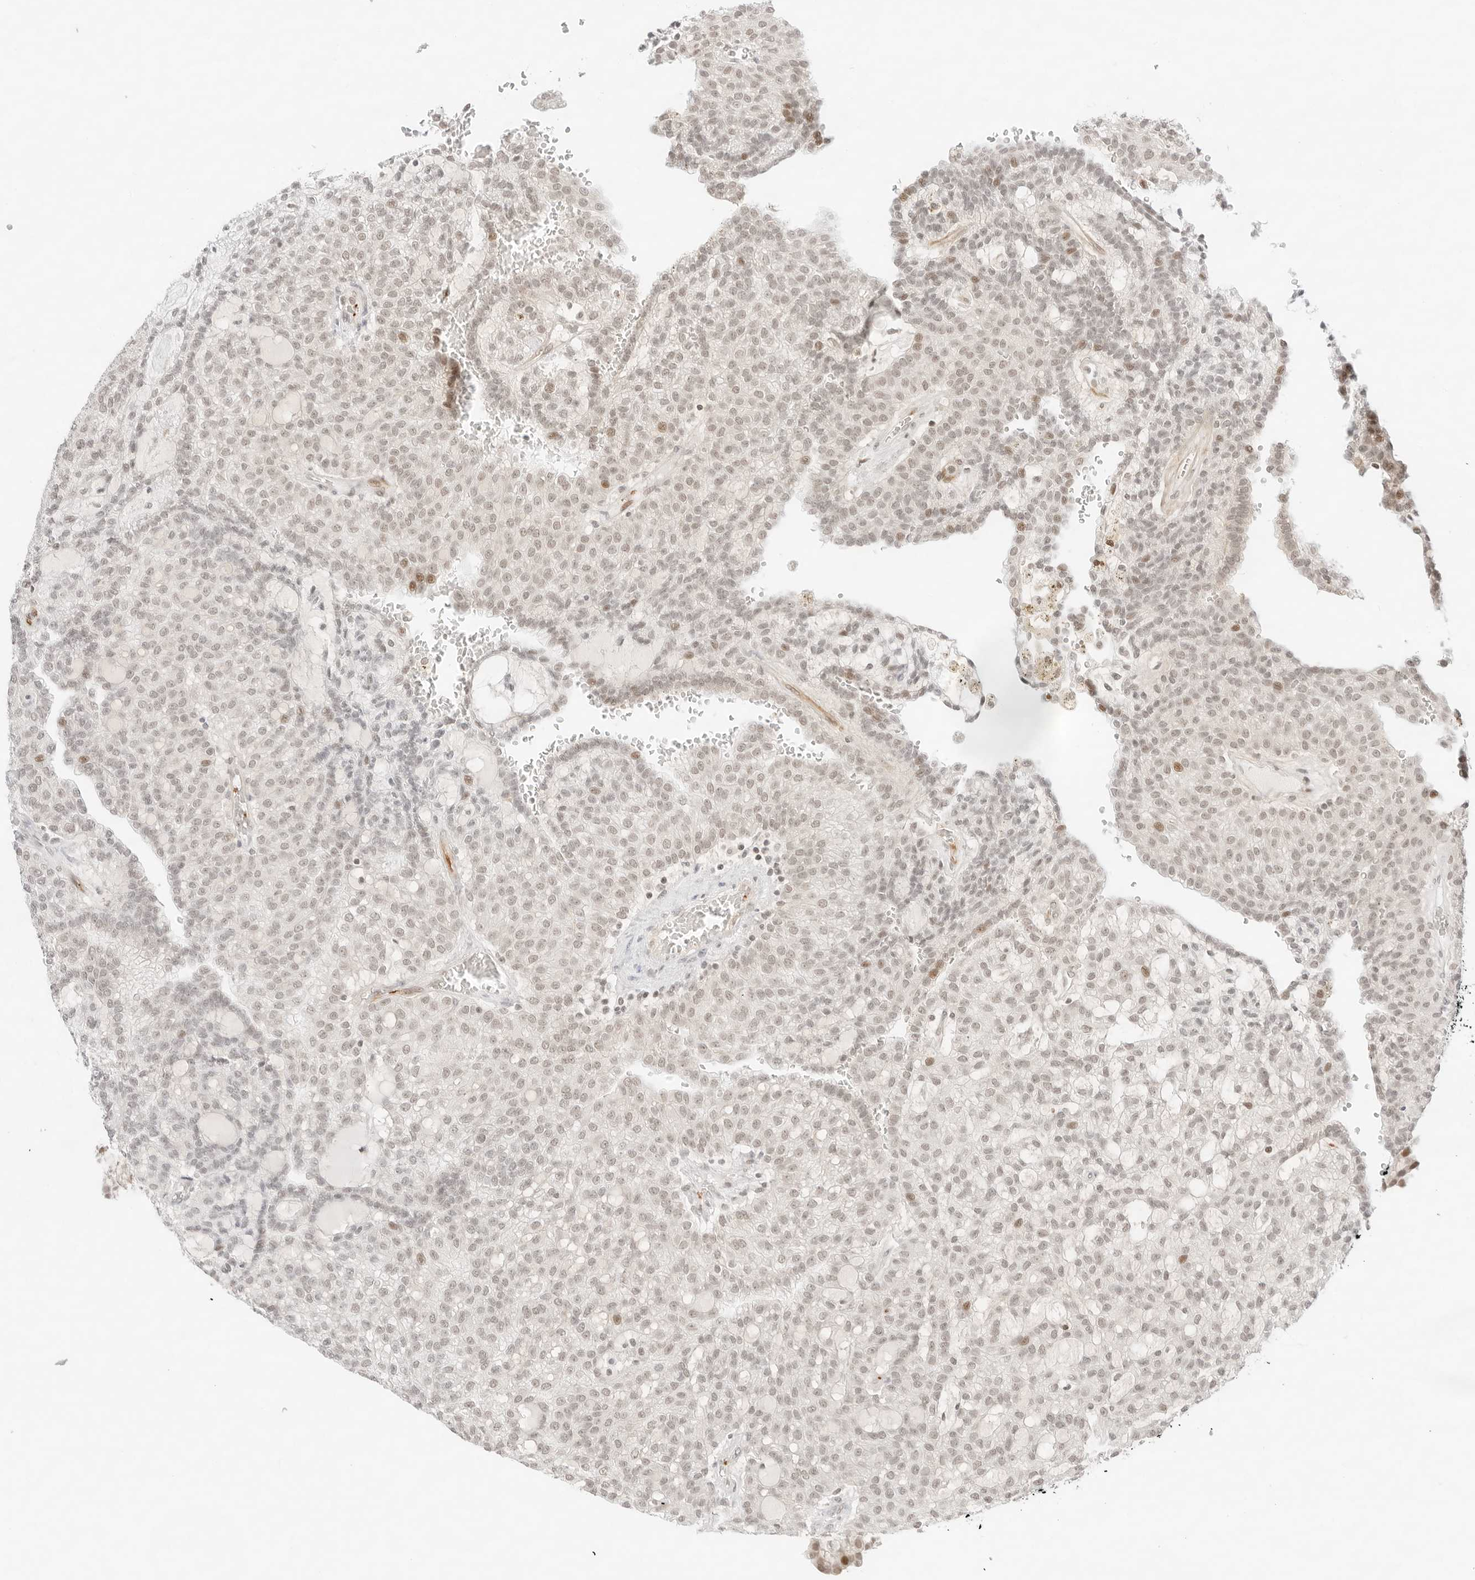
{"staining": {"intensity": "weak", "quantity": "<25%", "location": "nuclear"}, "tissue": "renal cancer", "cell_type": "Tumor cells", "image_type": "cancer", "snomed": [{"axis": "morphology", "description": "Adenocarcinoma, NOS"}, {"axis": "topography", "description": "Kidney"}], "caption": "This is an IHC histopathology image of human renal cancer. There is no expression in tumor cells.", "gene": "GNAS", "patient": {"sex": "male", "age": 63}}